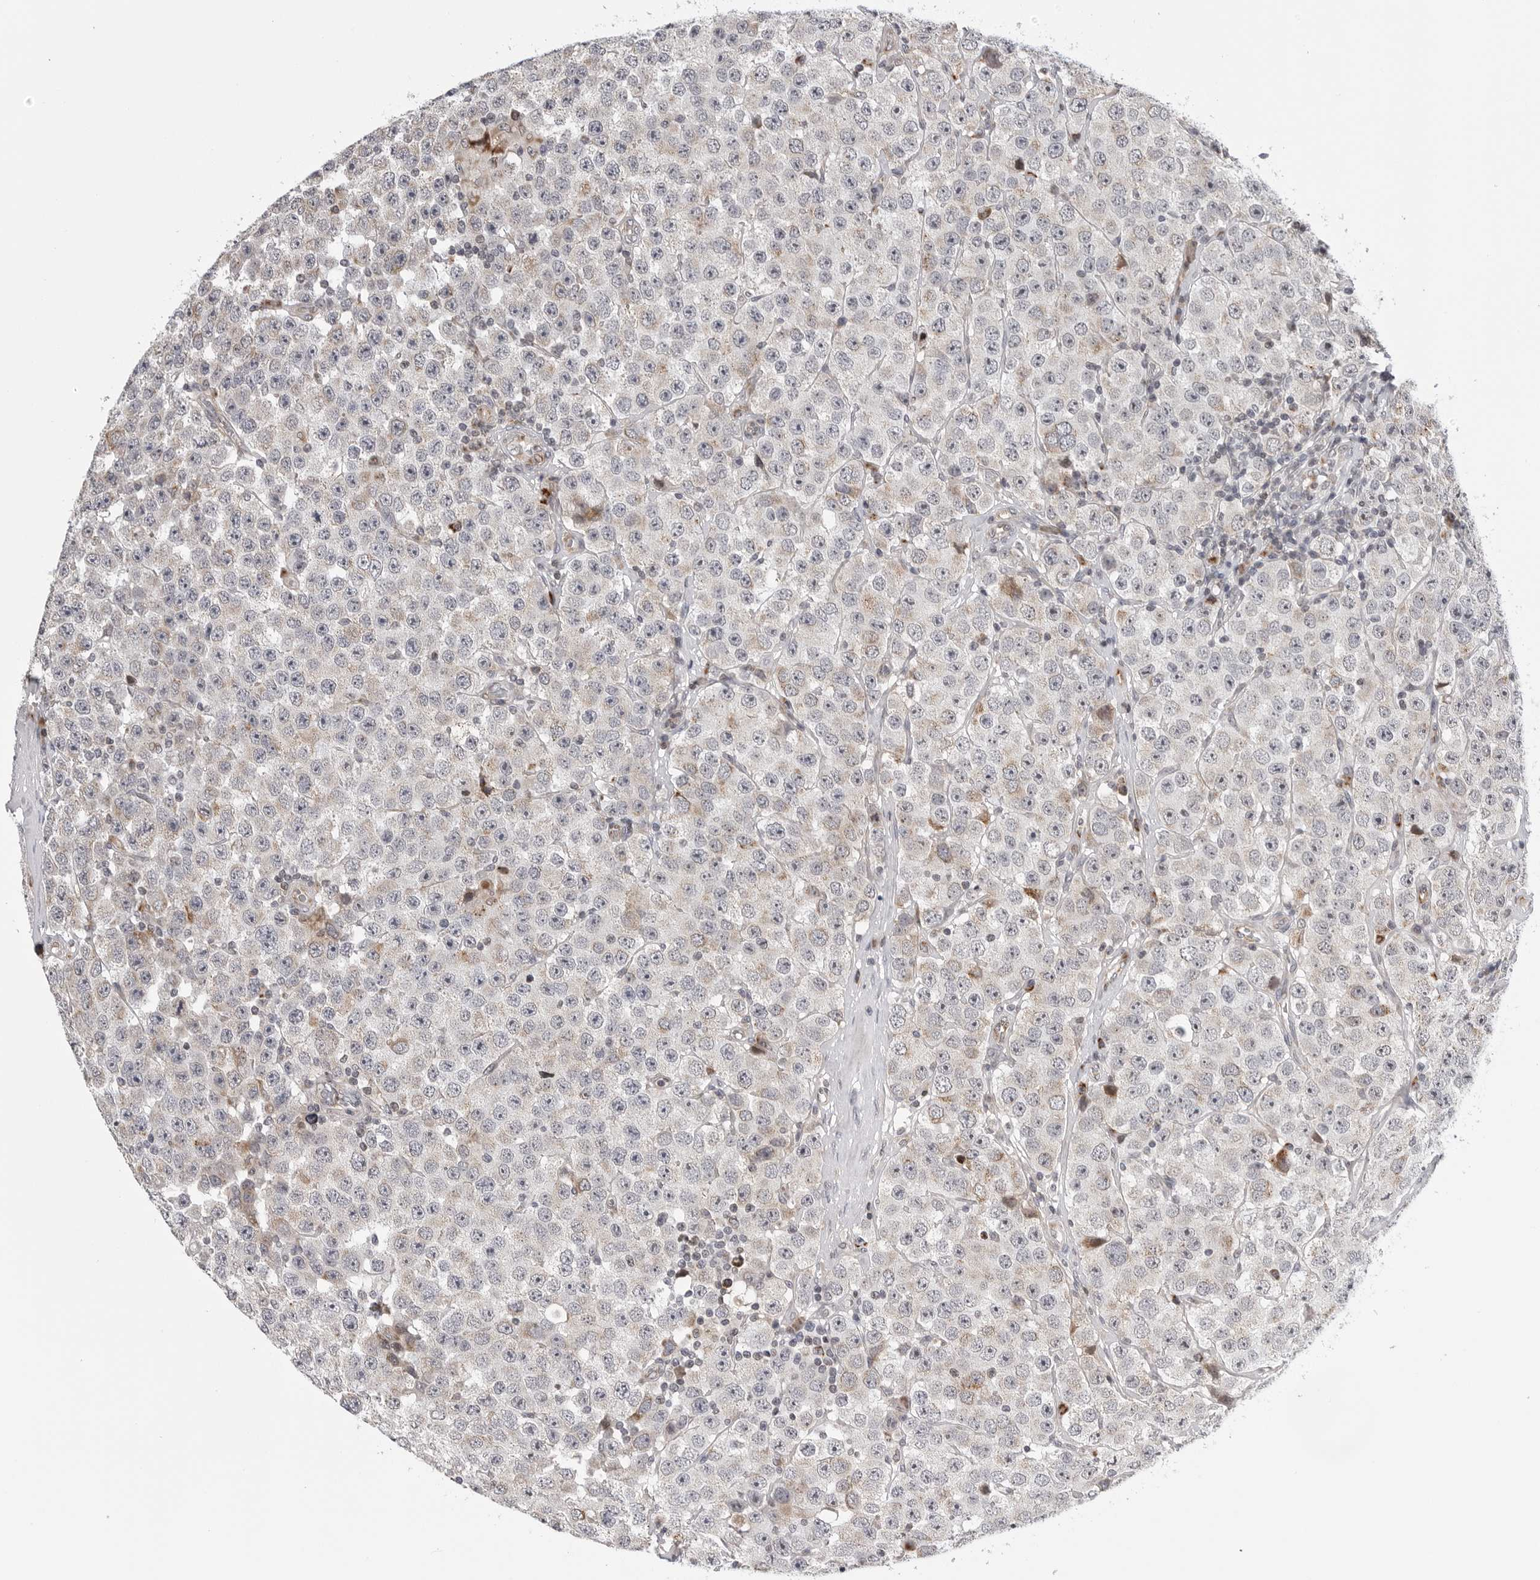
{"staining": {"intensity": "weak", "quantity": "<25%", "location": "cytoplasmic/membranous"}, "tissue": "testis cancer", "cell_type": "Tumor cells", "image_type": "cancer", "snomed": [{"axis": "morphology", "description": "Seminoma, NOS"}, {"axis": "morphology", "description": "Carcinoma, Embryonal, NOS"}, {"axis": "topography", "description": "Testis"}], "caption": "This is an IHC photomicrograph of human testis seminoma. There is no staining in tumor cells.", "gene": "CDK20", "patient": {"sex": "male", "age": 28}}